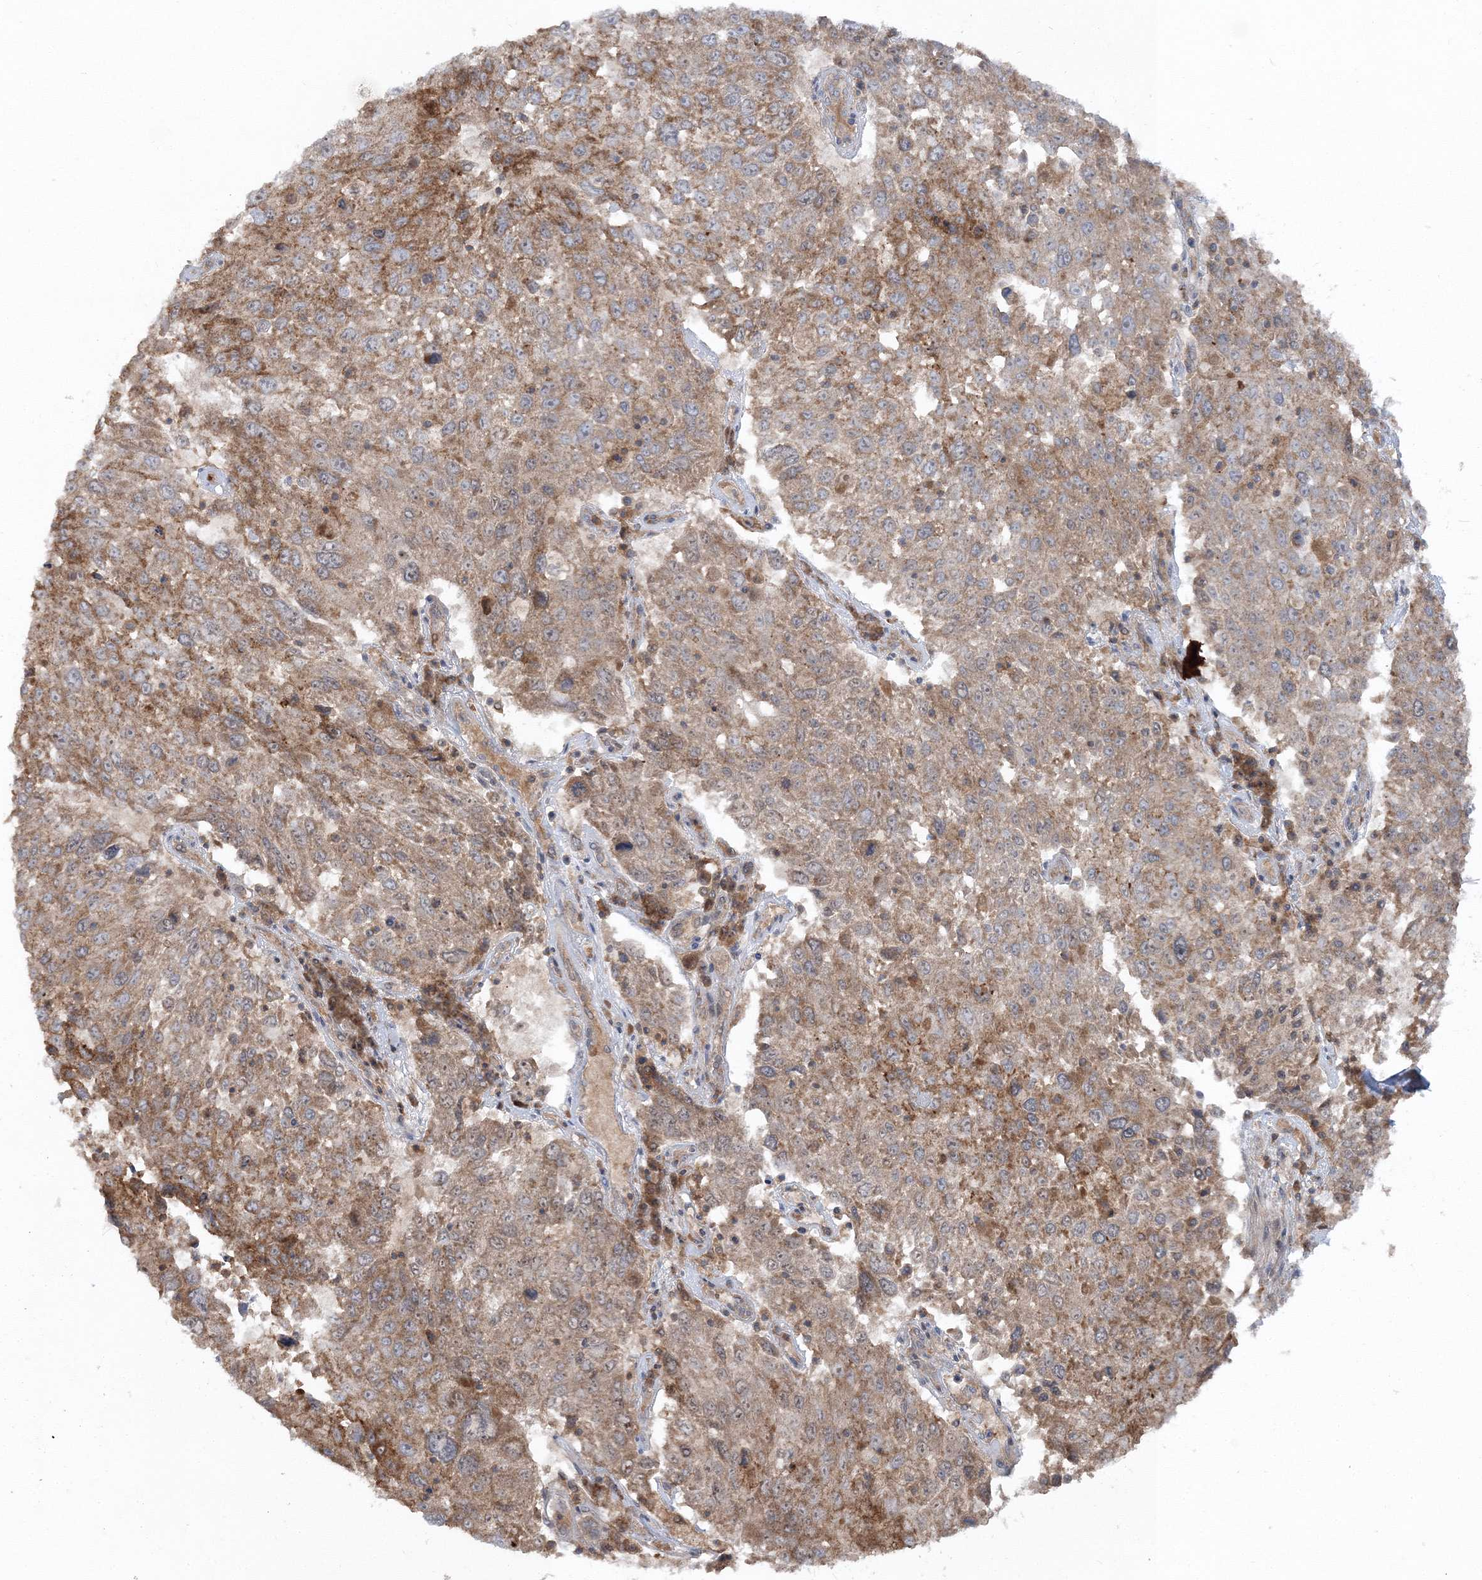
{"staining": {"intensity": "weak", "quantity": "25%-75%", "location": "cytoplasmic/membranous"}, "tissue": "lung cancer", "cell_type": "Tumor cells", "image_type": "cancer", "snomed": [{"axis": "morphology", "description": "Squamous cell carcinoma, NOS"}, {"axis": "topography", "description": "Lung"}], "caption": "The image displays a brown stain indicating the presence of a protein in the cytoplasmic/membranous of tumor cells in squamous cell carcinoma (lung). (IHC, brightfield microscopy, high magnification).", "gene": "PCBD2", "patient": {"sex": "male", "age": 65}}